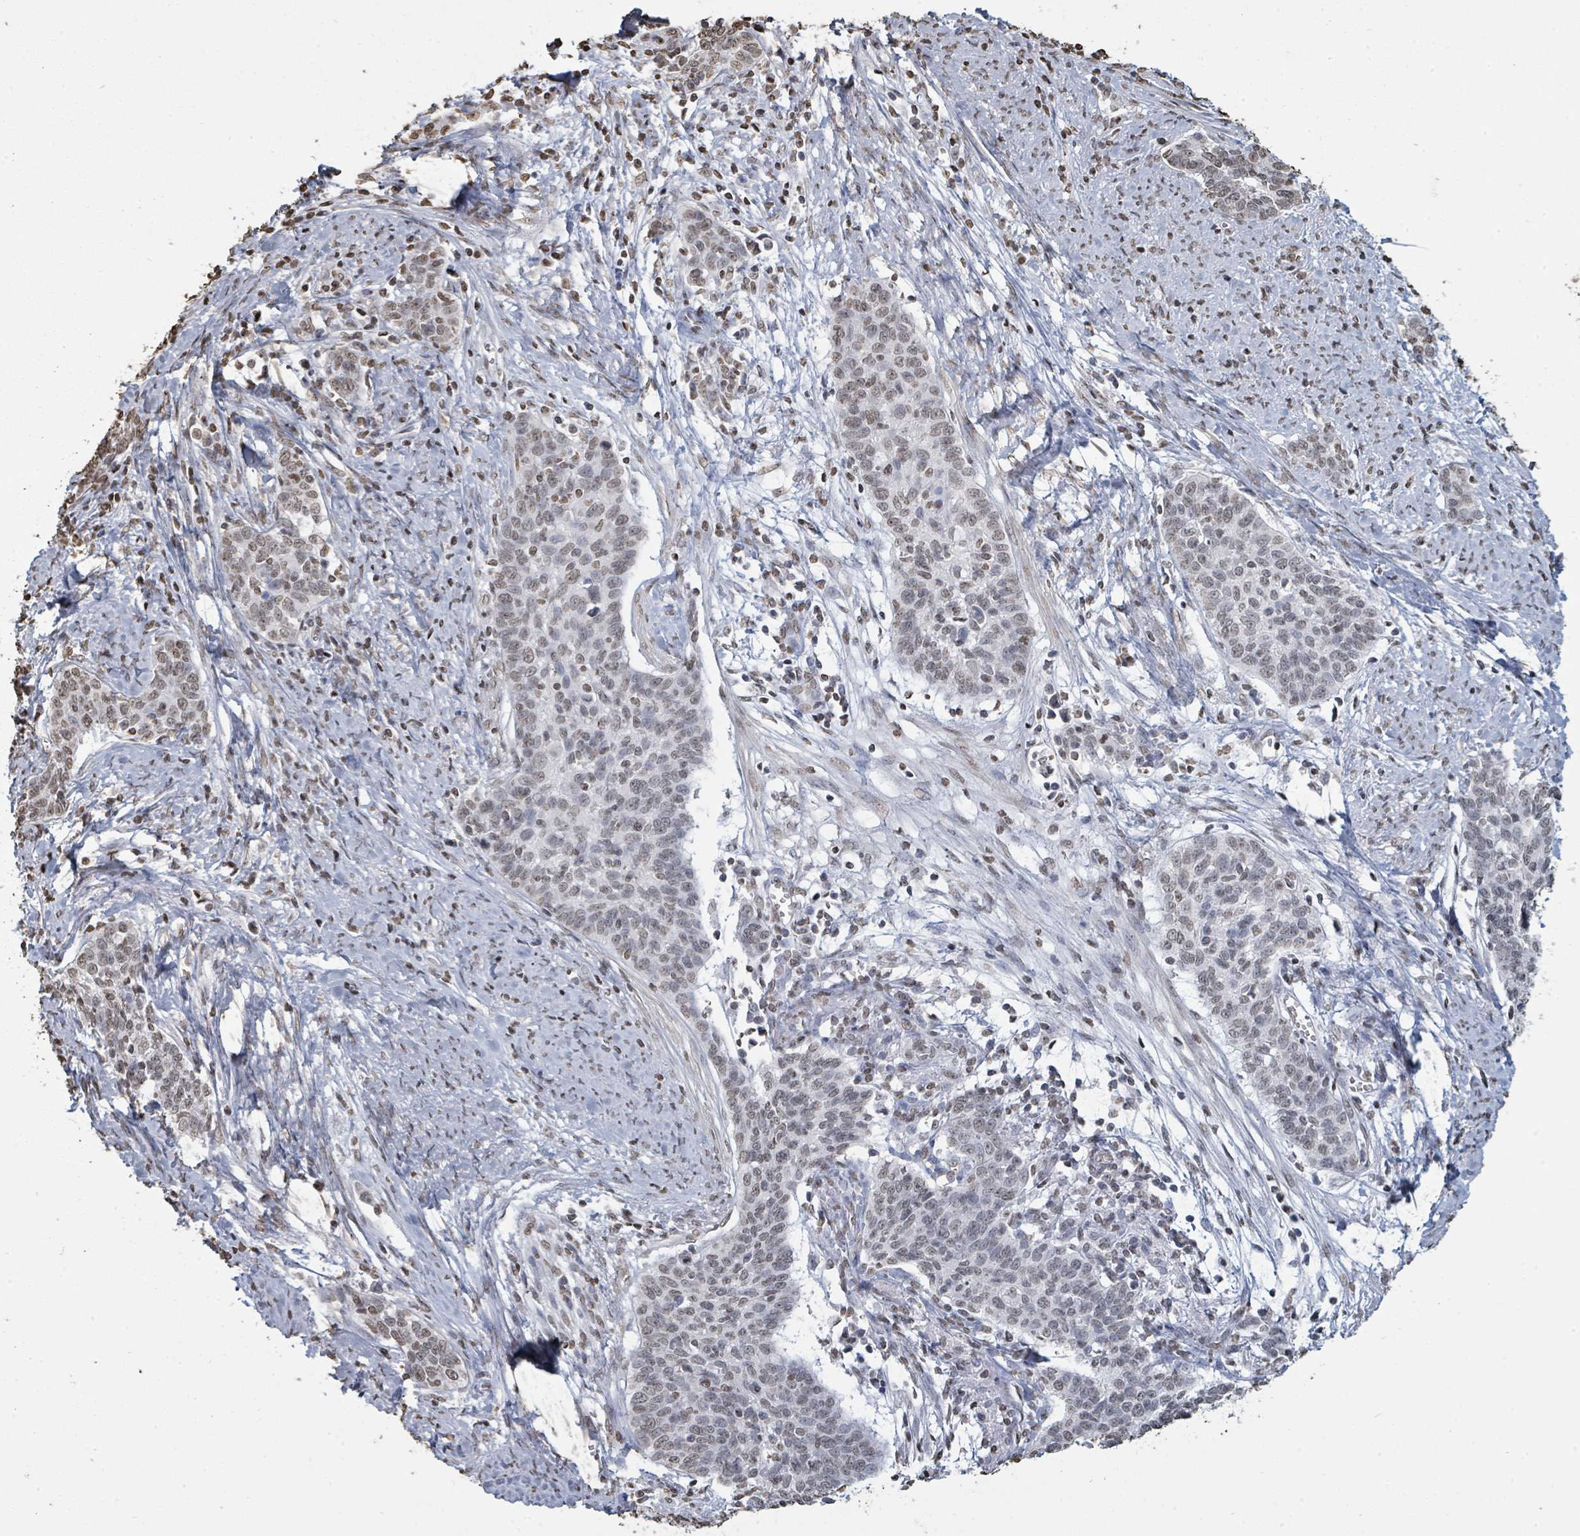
{"staining": {"intensity": "weak", "quantity": "<25%", "location": "nuclear"}, "tissue": "cervical cancer", "cell_type": "Tumor cells", "image_type": "cancer", "snomed": [{"axis": "morphology", "description": "Squamous cell carcinoma, NOS"}, {"axis": "topography", "description": "Cervix"}], "caption": "There is no significant expression in tumor cells of cervical squamous cell carcinoma.", "gene": "MRPS12", "patient": {"sex": "female", "age": 39}}